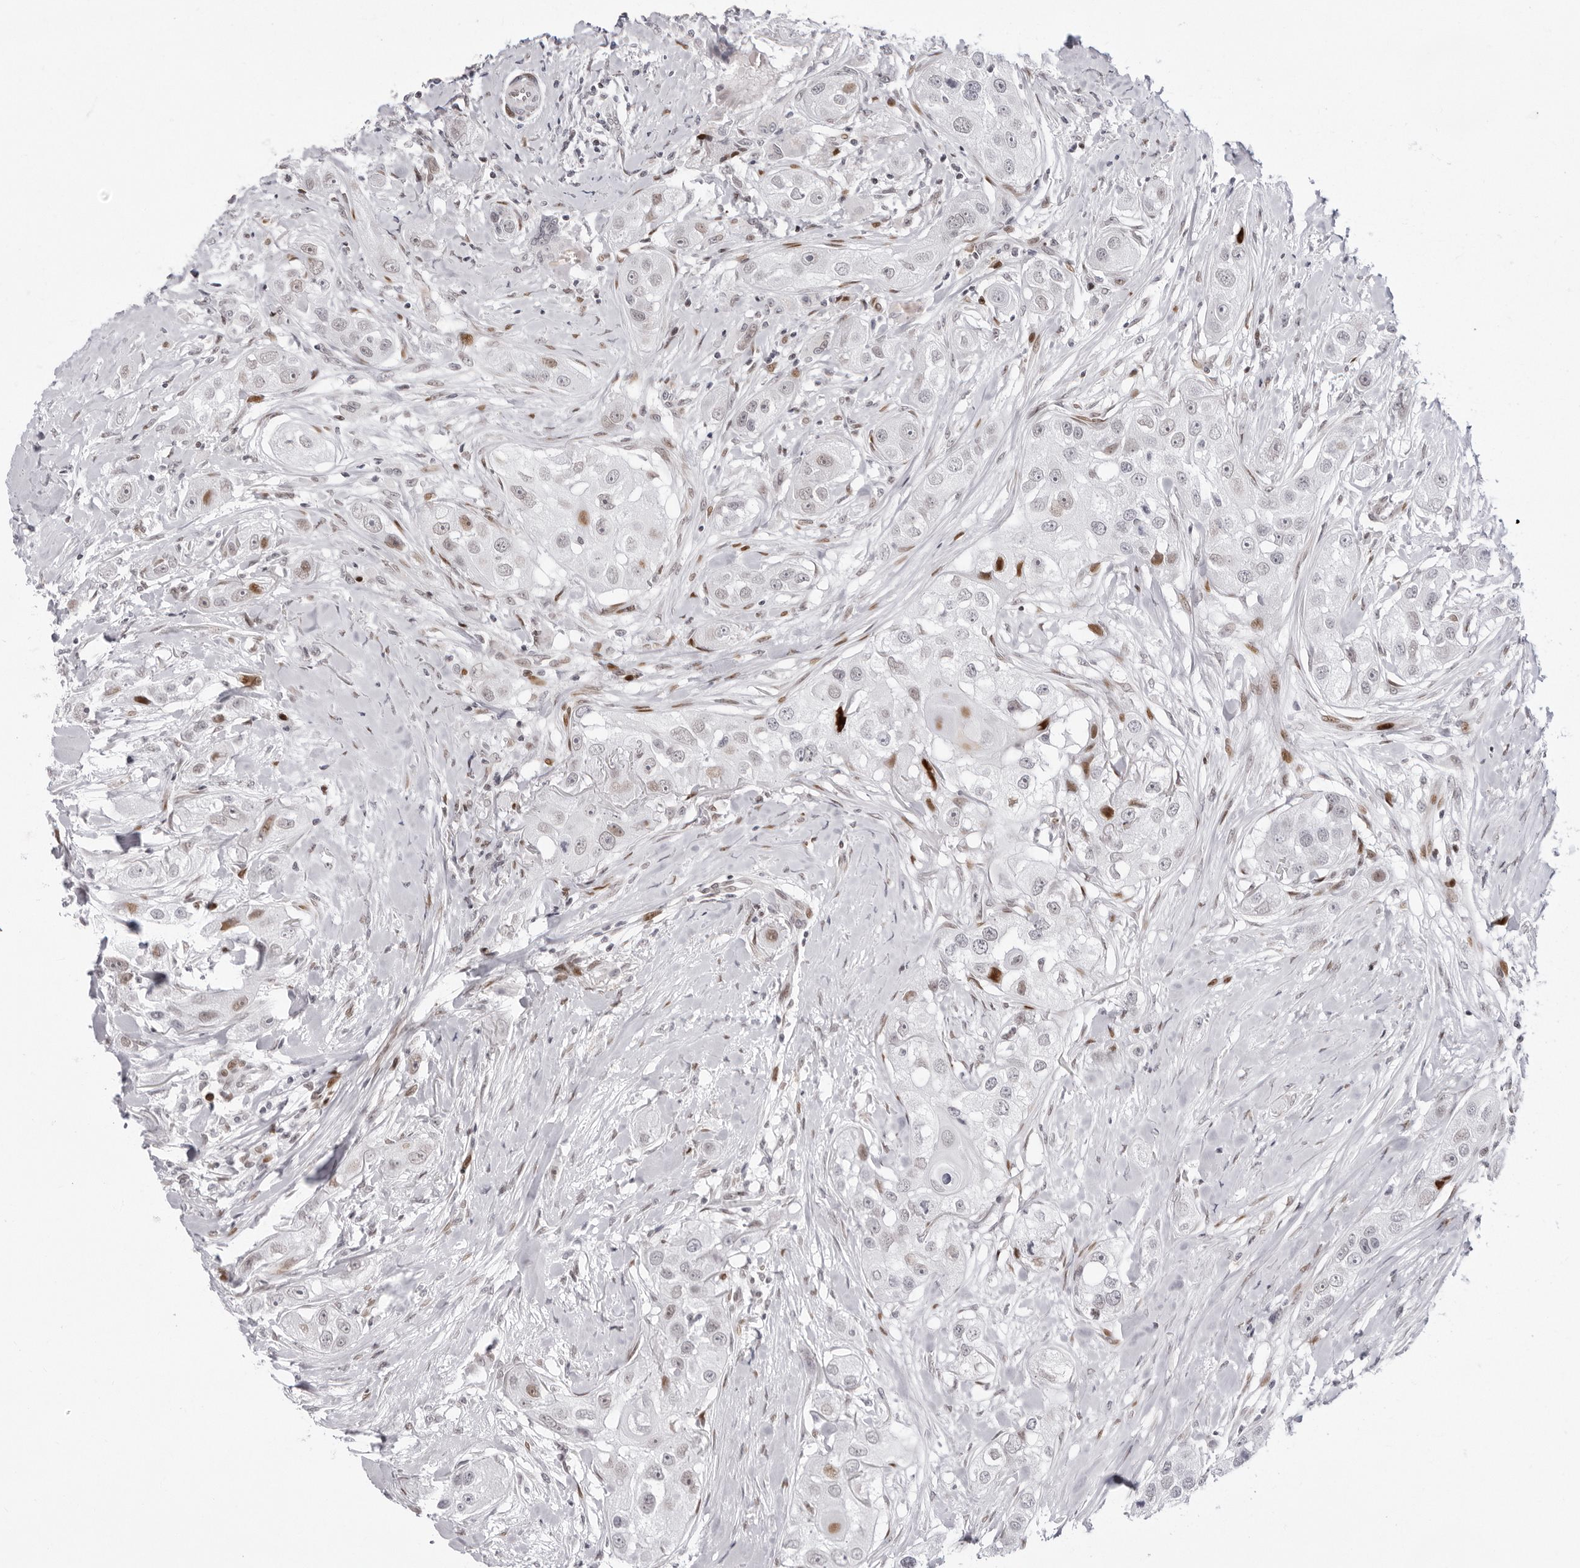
{"staining": {"intensity": "negative", "quantity": "none", "location": "none"}, "tissue": "head and neck cancer", "cell_type": "Tumor cells", "image_type": "cancer", "snomed": [{"axis": "morphology", "description": "Normal tissue, NOS"}, {"axis": "morphology", "description": "Squamous cell carcinoma, NOS"}, {"axis": "topography", "description": "Skeletal muscle"}, {"axis": "topography", "description": "Head-Neck"}], "caption": "Squamous cell carcinoma (head and neck) was stained to show a protein in brown. There is no significant expression in tumor cells.", "gene": "NTPCR", "patient": {"sex": "male", "age": 51}}